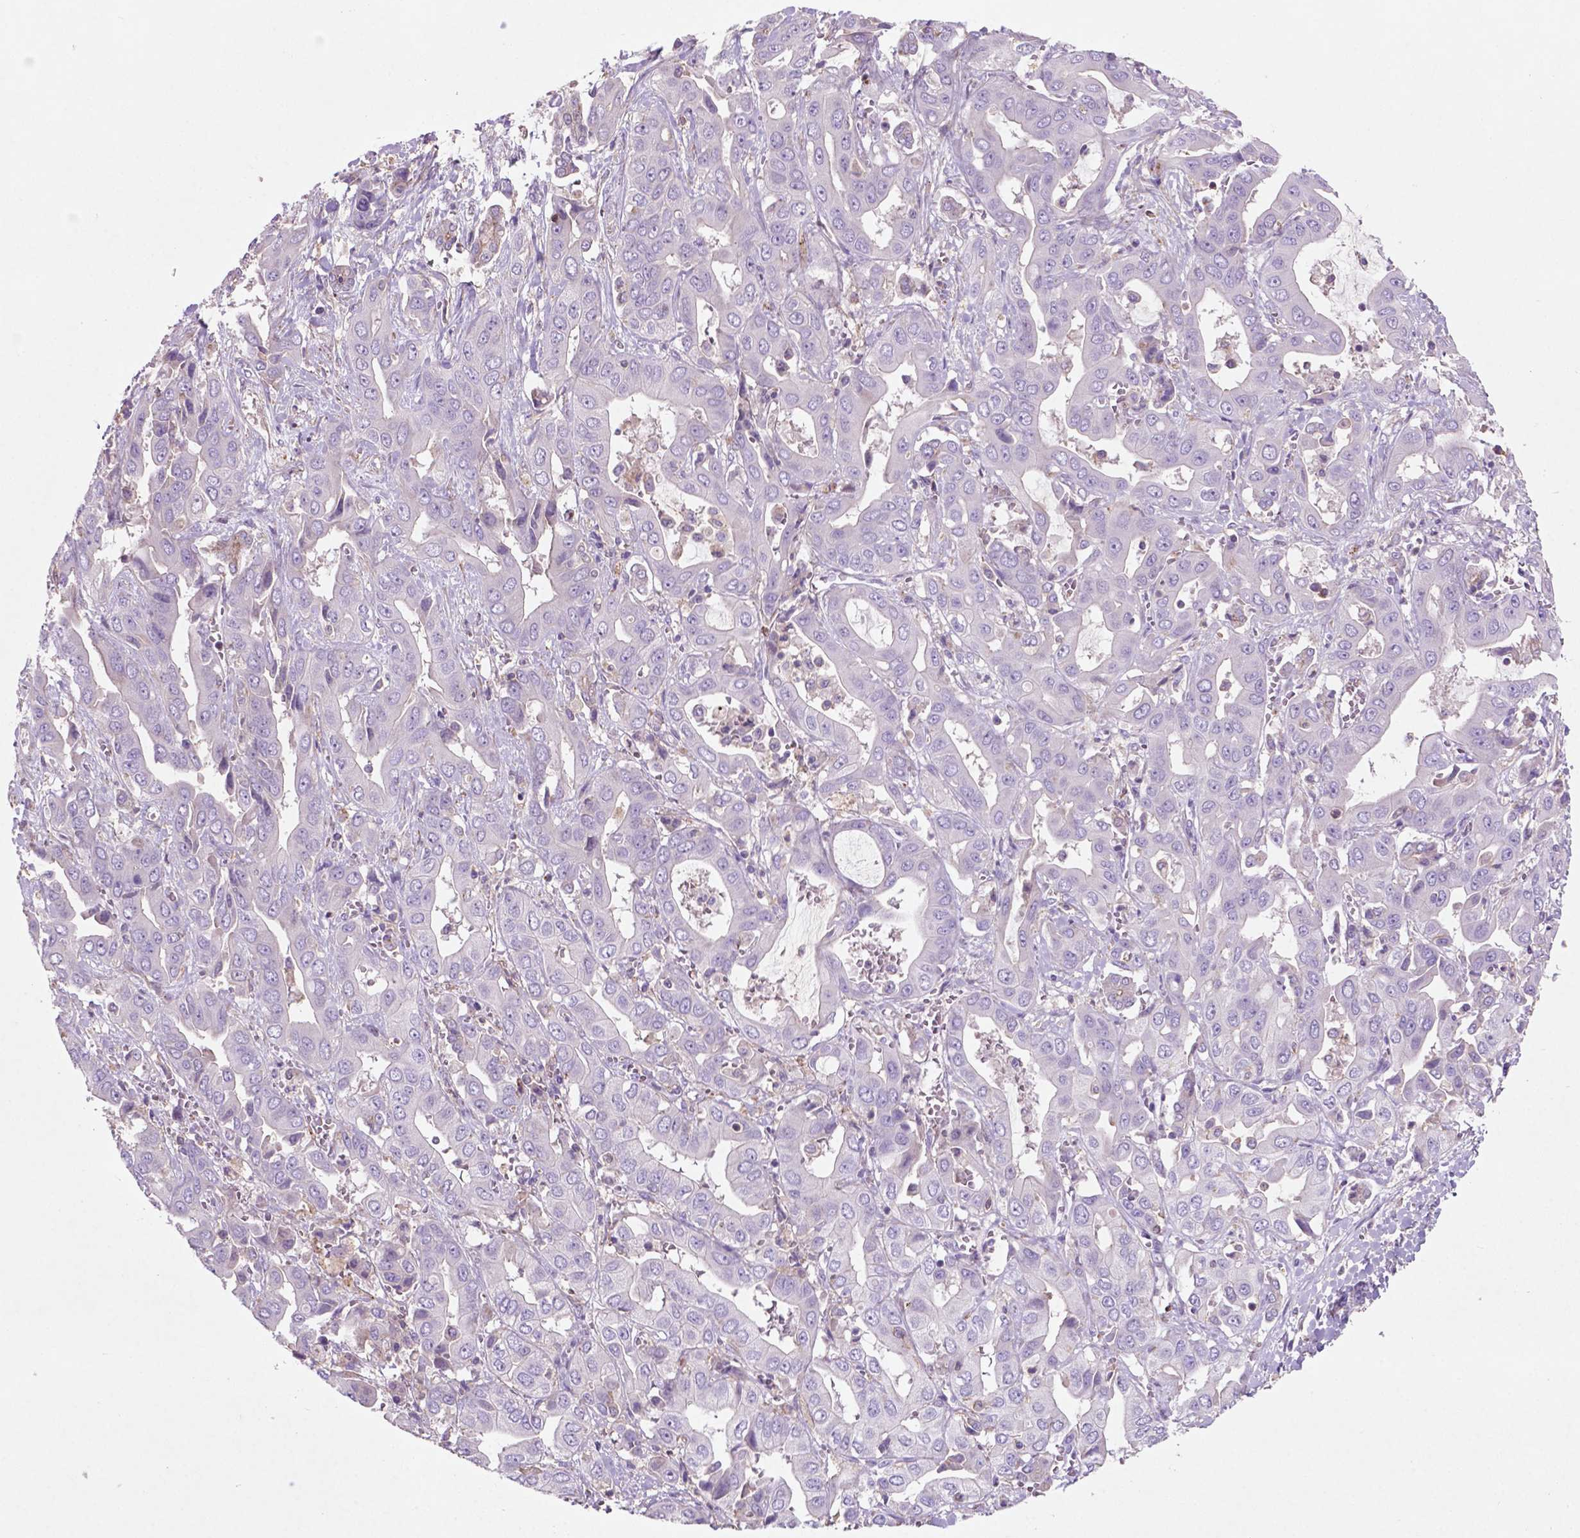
{"staining": {"intensity": "negative", "quantity": "none", "location": "none"}, "tissue": "liver cancer", "cell_type": "Tumor cells", "image_type": "cancer", "snomed": [{"axis": "morphology", "description": "Cholangiocarcinoma"}, {"axis": "topography", "description": "Liver"}], "caption": "DAB (3,3'-diaminobenzidine) immunohistochemical staining of human cholangiocarcinoma (liver) exhibits no significant expression in tumor cells. (DAB immunohistochemistry (IHC) with hematoxylin counter stain).", "gene": "BMP4", "patient": {"sex": "female", "age": 52}}